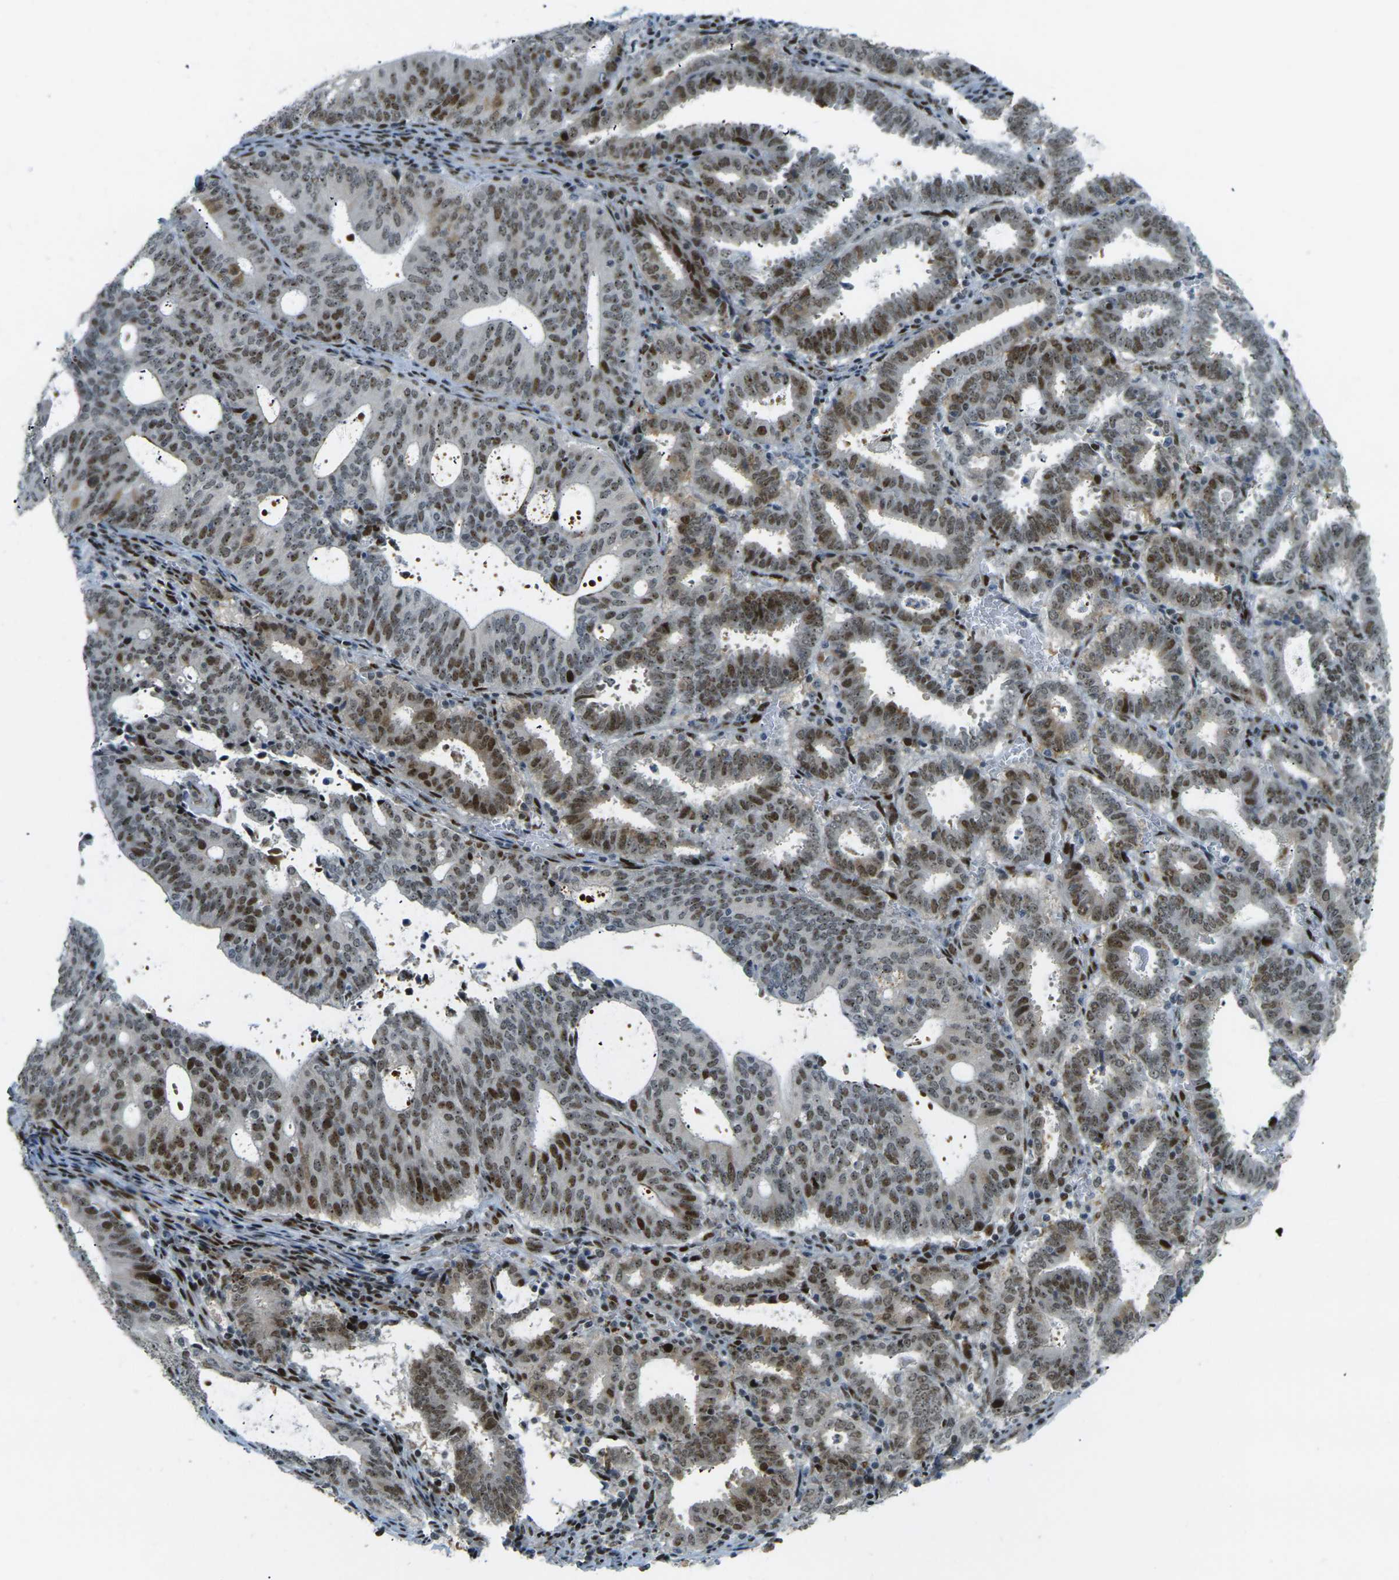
{"staining": {"intensity": "strong", "quantity": ">75%", "location": "nuclear"}, "tissue": "endometrial cancer", "cell_type": "Tumor cells", "image_type": "cancer", "snomed": [{"axis": "morphology", "description": "Adenocarcinoma, NOS"}, {"axis": "topography", "description": "Uterus"}], "caption": "Human adenocarcinoma (endometrial) stained for a protein (brown) demonstrates strong nuclear positive expression in approximately >75% of tumor cells.", "gene": "UBE2C", "patient": {"sex": "female", "age": 83}}